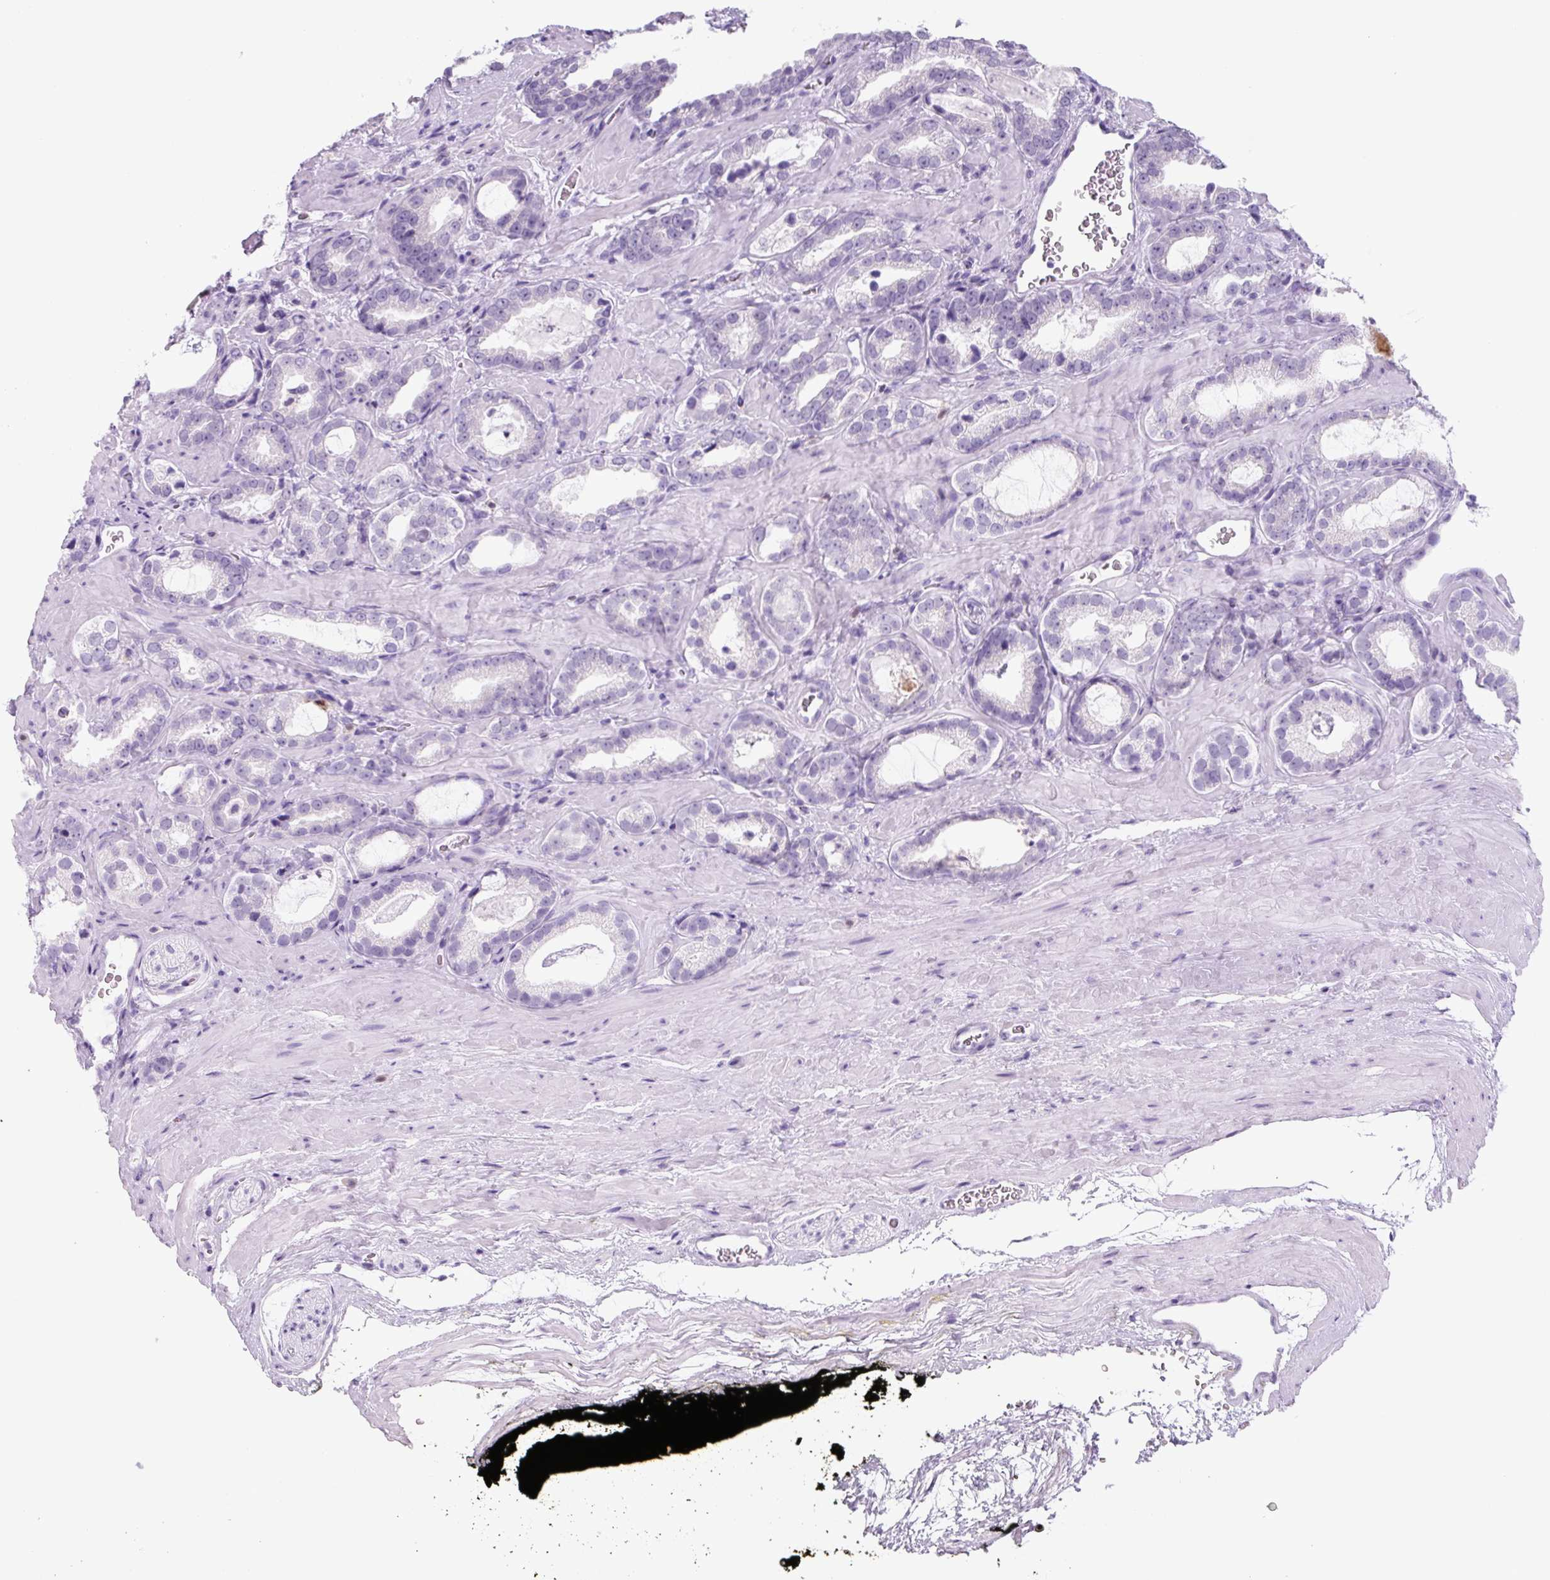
{"staining": {"intensity": "negative", "quantity": "none", "location": "none"}, "tissue": "prostate cancer", "cell_type": "Tumor cells", "image_type": "cancer", "snomed": [{"axis": "morphology", "description": "Adenocarcinoma, Low grade"}, {"axis": "topography", "description": "Prostate"}], "caption": "Adenocarcinoma (low-grade) (prostate) was stained to show a protein in brown. There is no significant staining in tumor cells.", "gene": "TNFRSF8", "patient": {"sex": "male", "age": 62}}